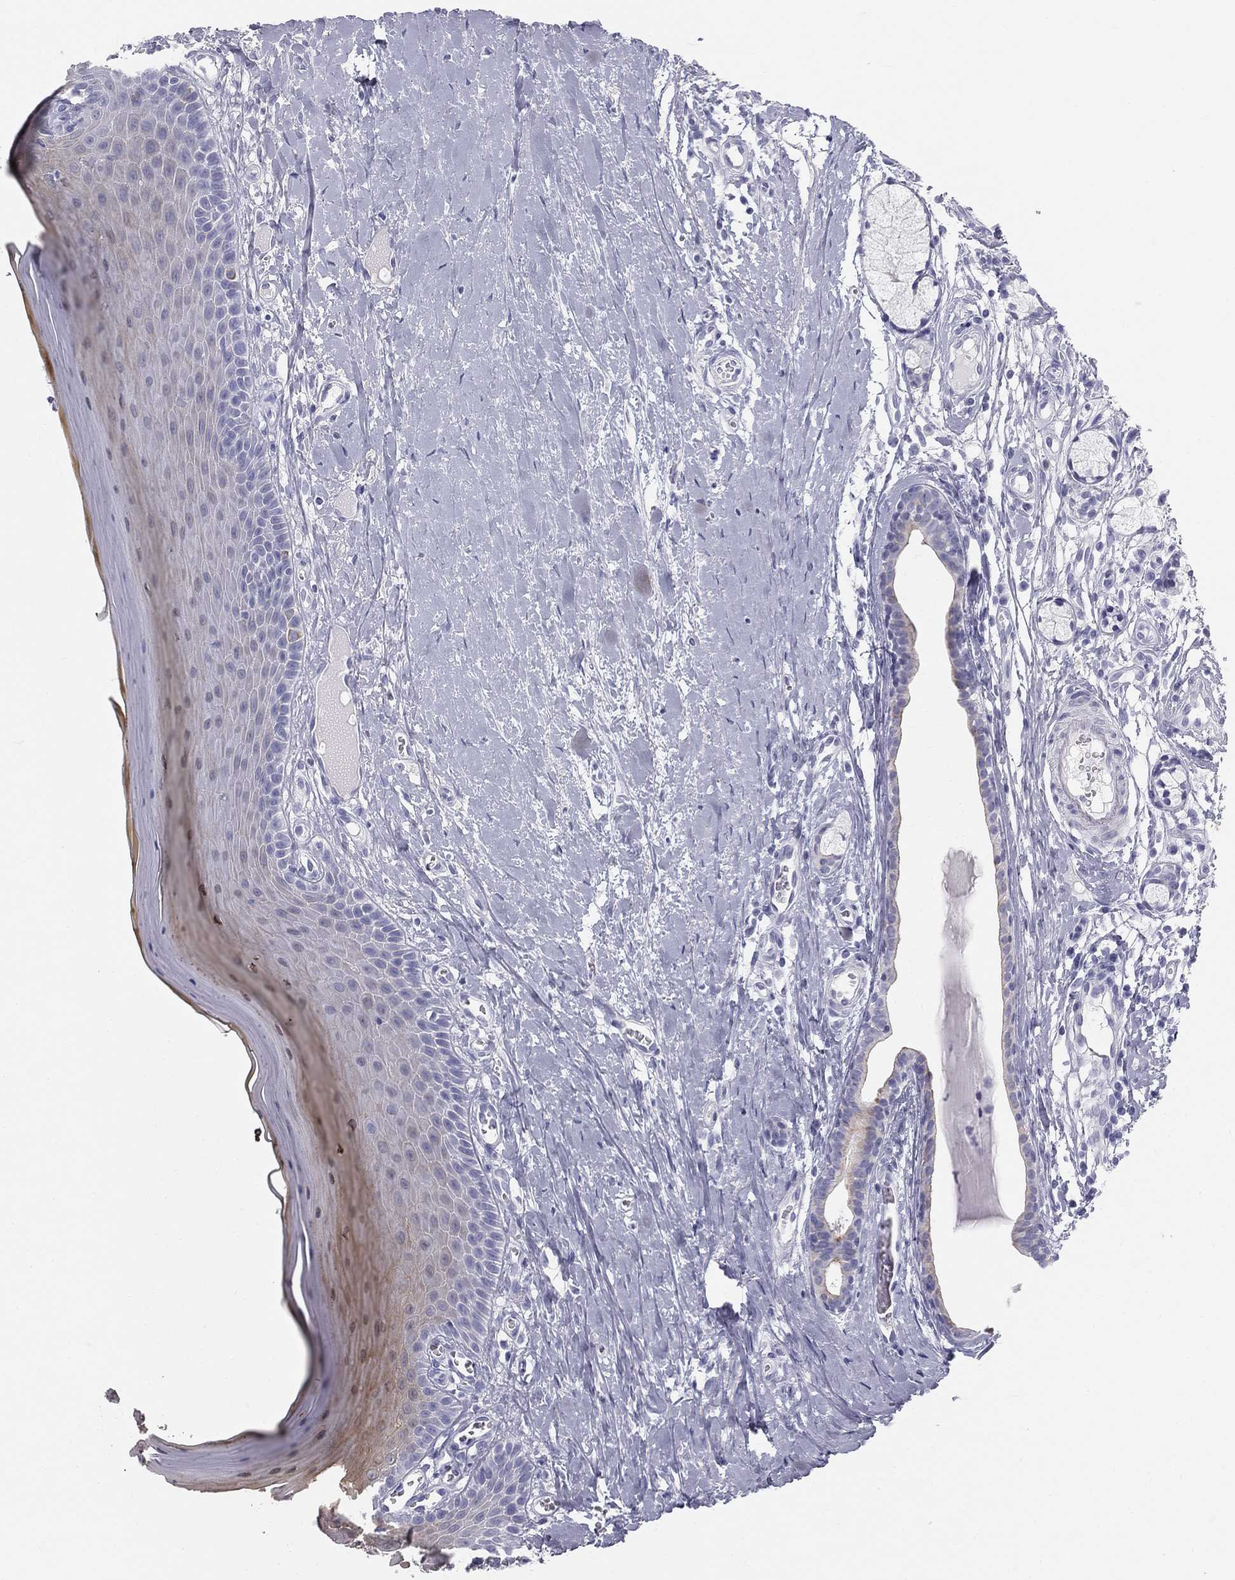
{"staining": {"intensity": "weak", "quantity": "25%-75%", "location": "cytoplasmic/membranous"}, "tissue": "oral mucosa", "cell_type": "Squamous epithelial cells", "image_type": "normal", "snomed": [{"axis": "morphology", "description": "Normal tissue, NOS"}, {"axis": "topography", "description": "Oral tissue"}], "caption": "The micrograph displays a brown stain indicating the presence of a protein in the cytoplasmic/membranous of squamous epithelial cells in oral mucosa. (IHC, brightfield microscopy, high magnification).", "gene": "SULT2B1", "patient": {"sex": "female", "age": 43}}